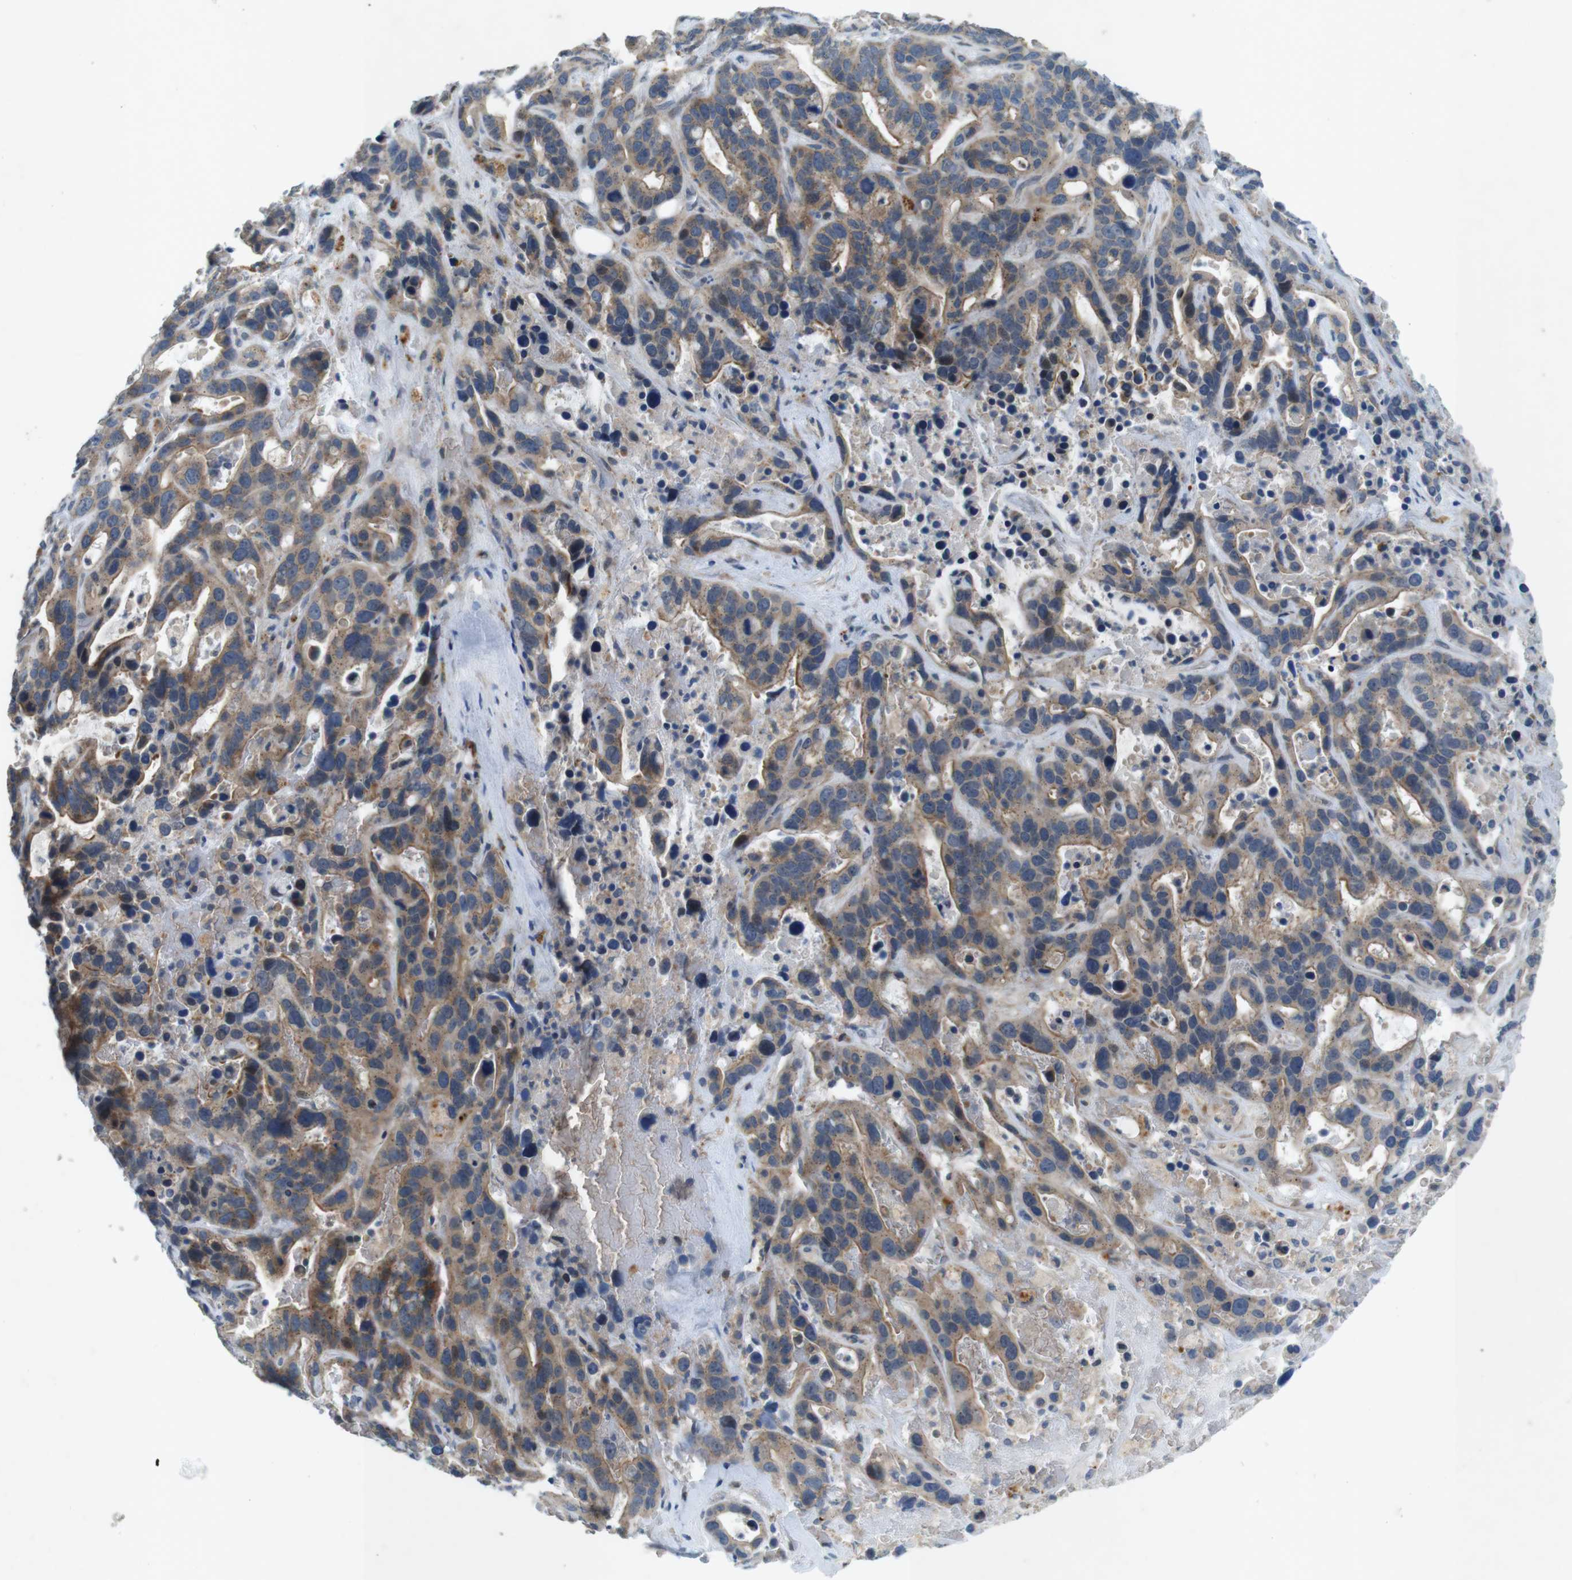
{"staining": {"intensity": "moderate", "quantity": ">75%", "location": "cytoplasmic/membranous"}, "tissue": "liver cancer", "cell_type": "Tumor cells", "image_type": "cancer", "snomed": [{"axis": "morphology", "description": "Cholangiocarcinoma"}, {"axis": "topography", "description": "Liver"}], "caption": "This is an image of immunohistochemistry (IHC) staining of liver cancer, which shows moderate positivity in the cytoplasmic/membranous of tumor cells.", "gene": "TYW1", "patient": {"sex": "female", "age": 65}}